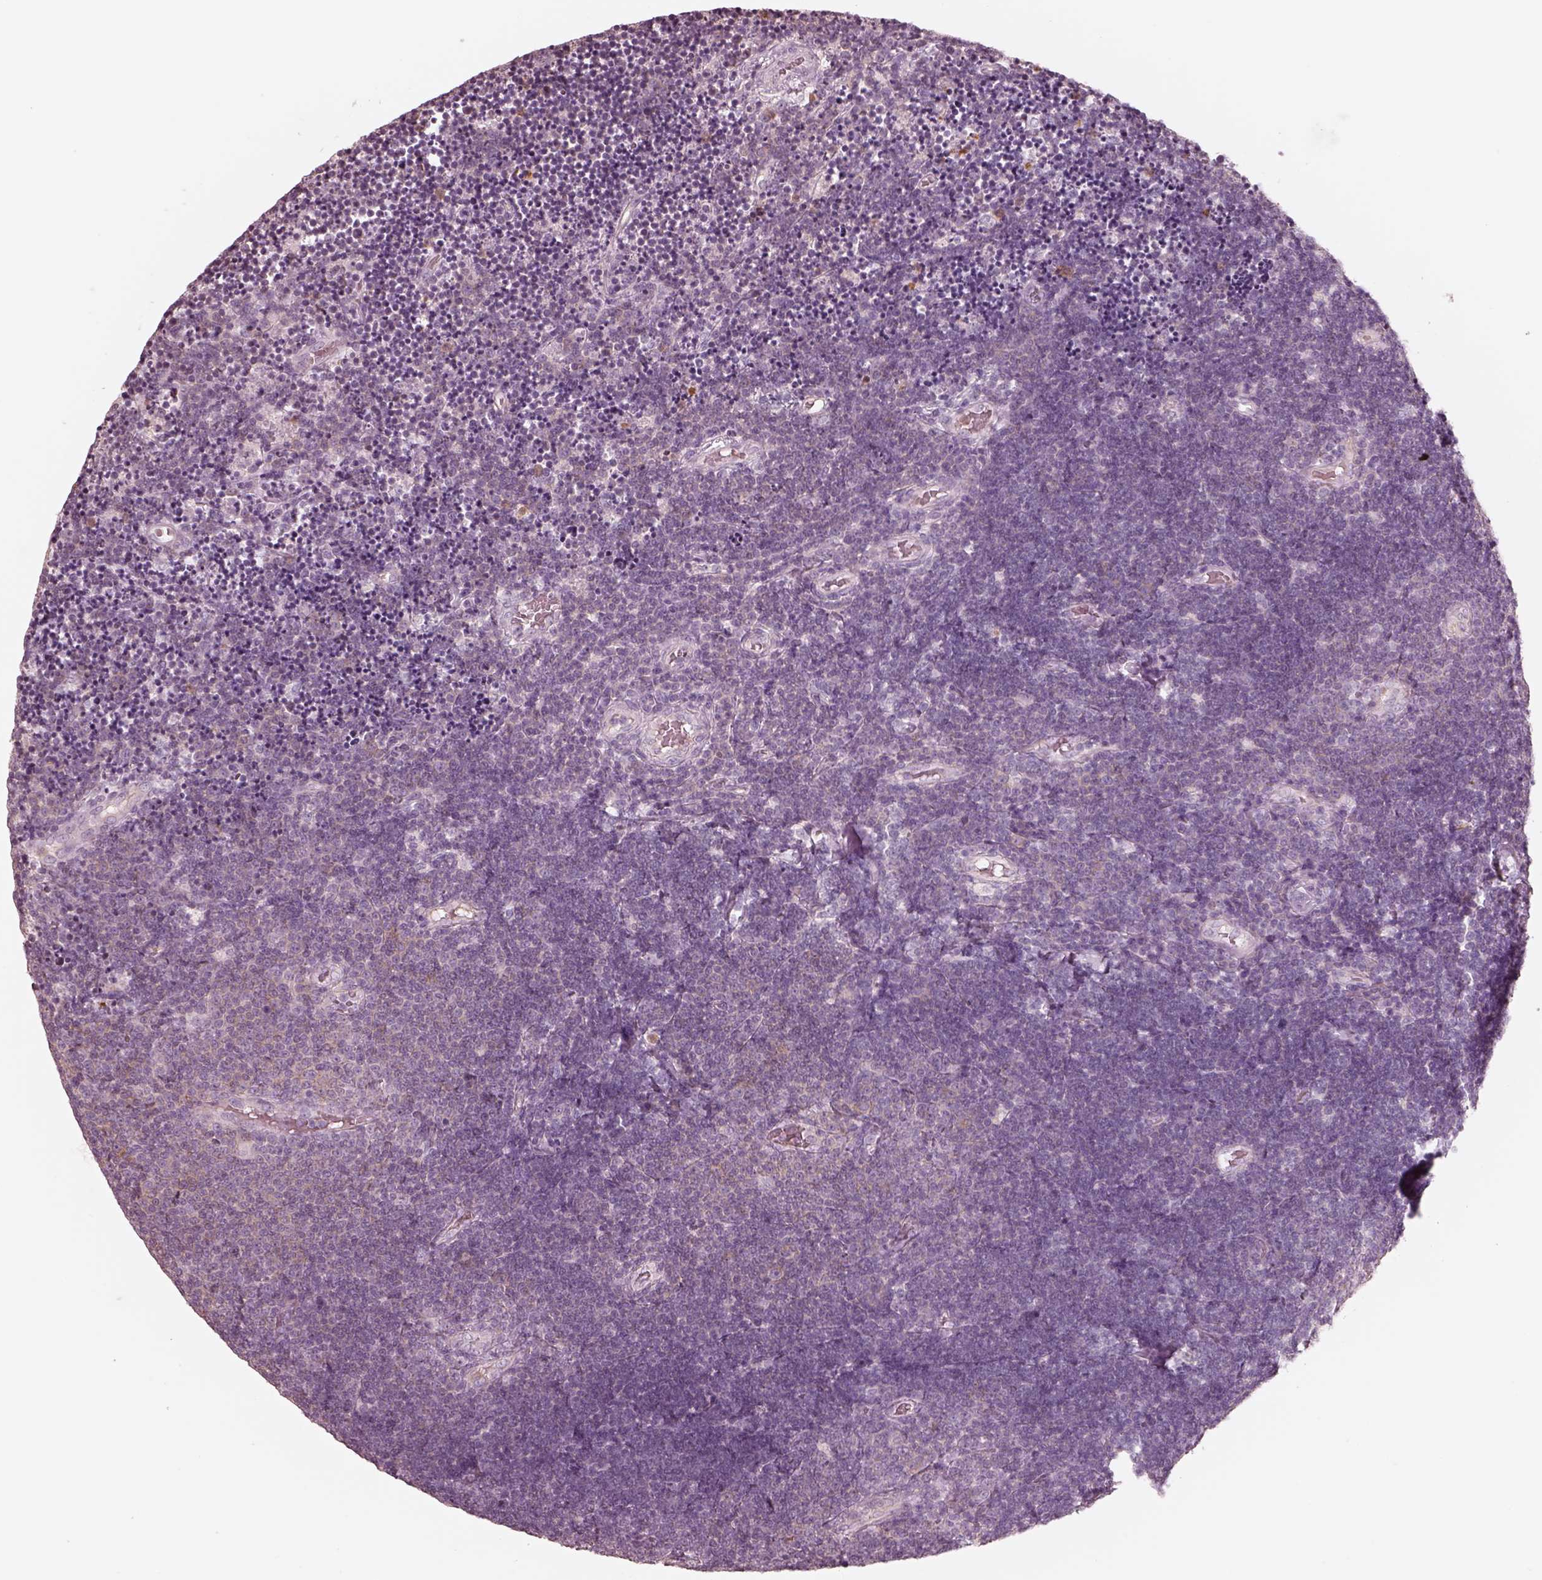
{"staining": {"intensity": "negative", "quantity": "none", "location": "none"}, "tissue": "lymphoma", "cell_type": "Tumor cells", "image_type": "cancer", "snomed": [{"axis": "morphology", "description": "Malignant lymphoma, non-Hodgkin's type, Low grade"}, {"axis": "topography", "description": "Brain"}], "caption": "An immunohistochemistry photomicrograph of lymphoma is shown. There is no staining in tumor cells of lymphoma.", "gene": "GPRIN1", "patient": {"sex": "female", "age": 66}}